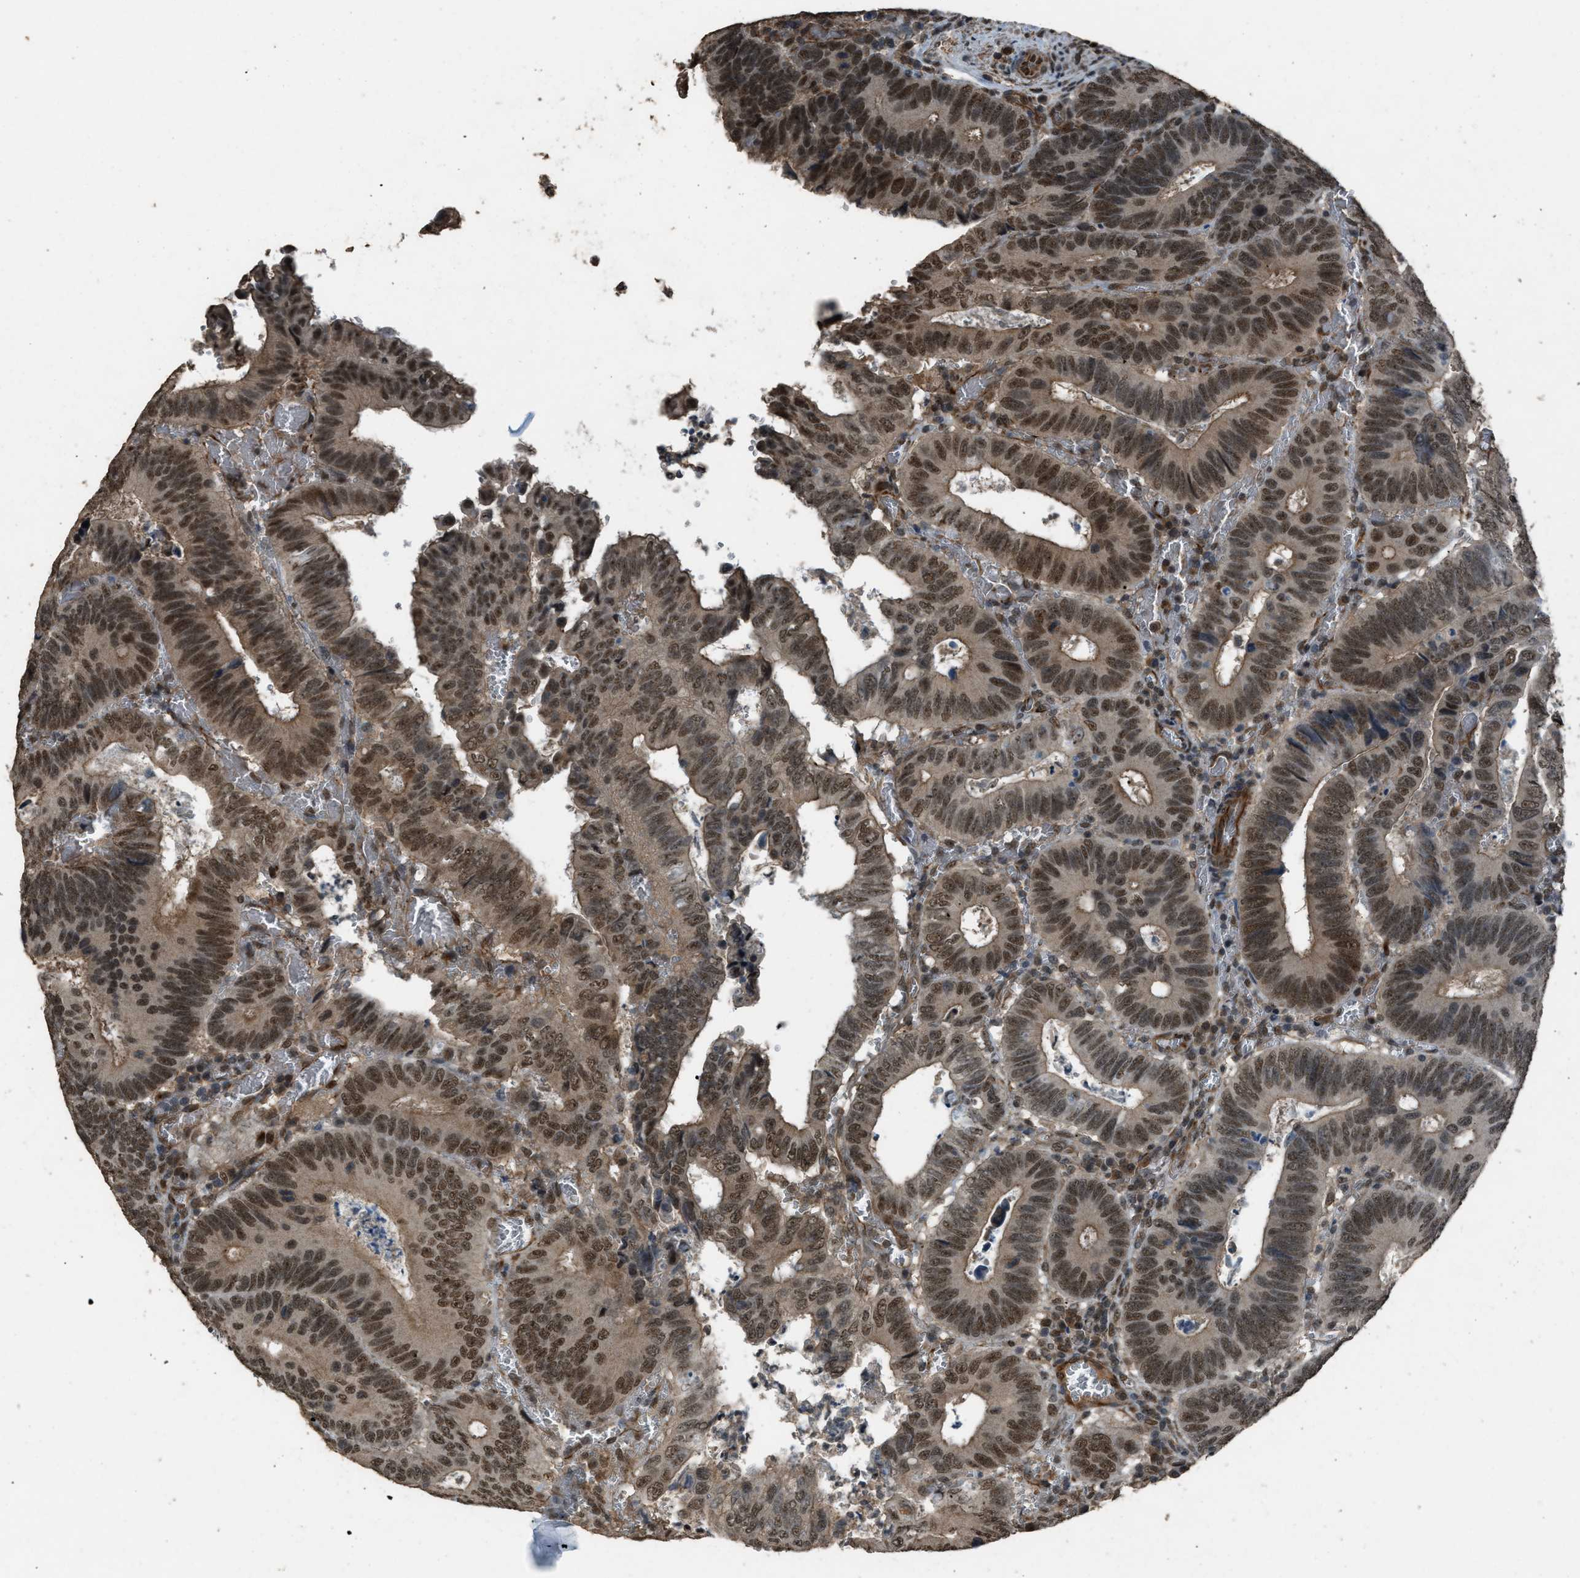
{"staining": {"intensity": "moderate", "quantity": ">75%", "location": "nuclear"}, "tissue": "colorectal cancer", "cell_type": "Tumor cells", "image_type": "cancer", "snomed": [{"axis": "morphology", "description": "Inflammation, NOS"}, {"axis": "morphology", "description": "Adenocarcinoma, NOS"}, {"axis": "topography", "description": "Colon"}], "caption": "There is medium levels of moderate nuclear expression in tumor cells of adenocarcinoma (colorectal), as demonstrated by immunohistochemical staining (brown color).", "gene": "SERTAD2", "patient": {"sex": "male", "age": 72}}